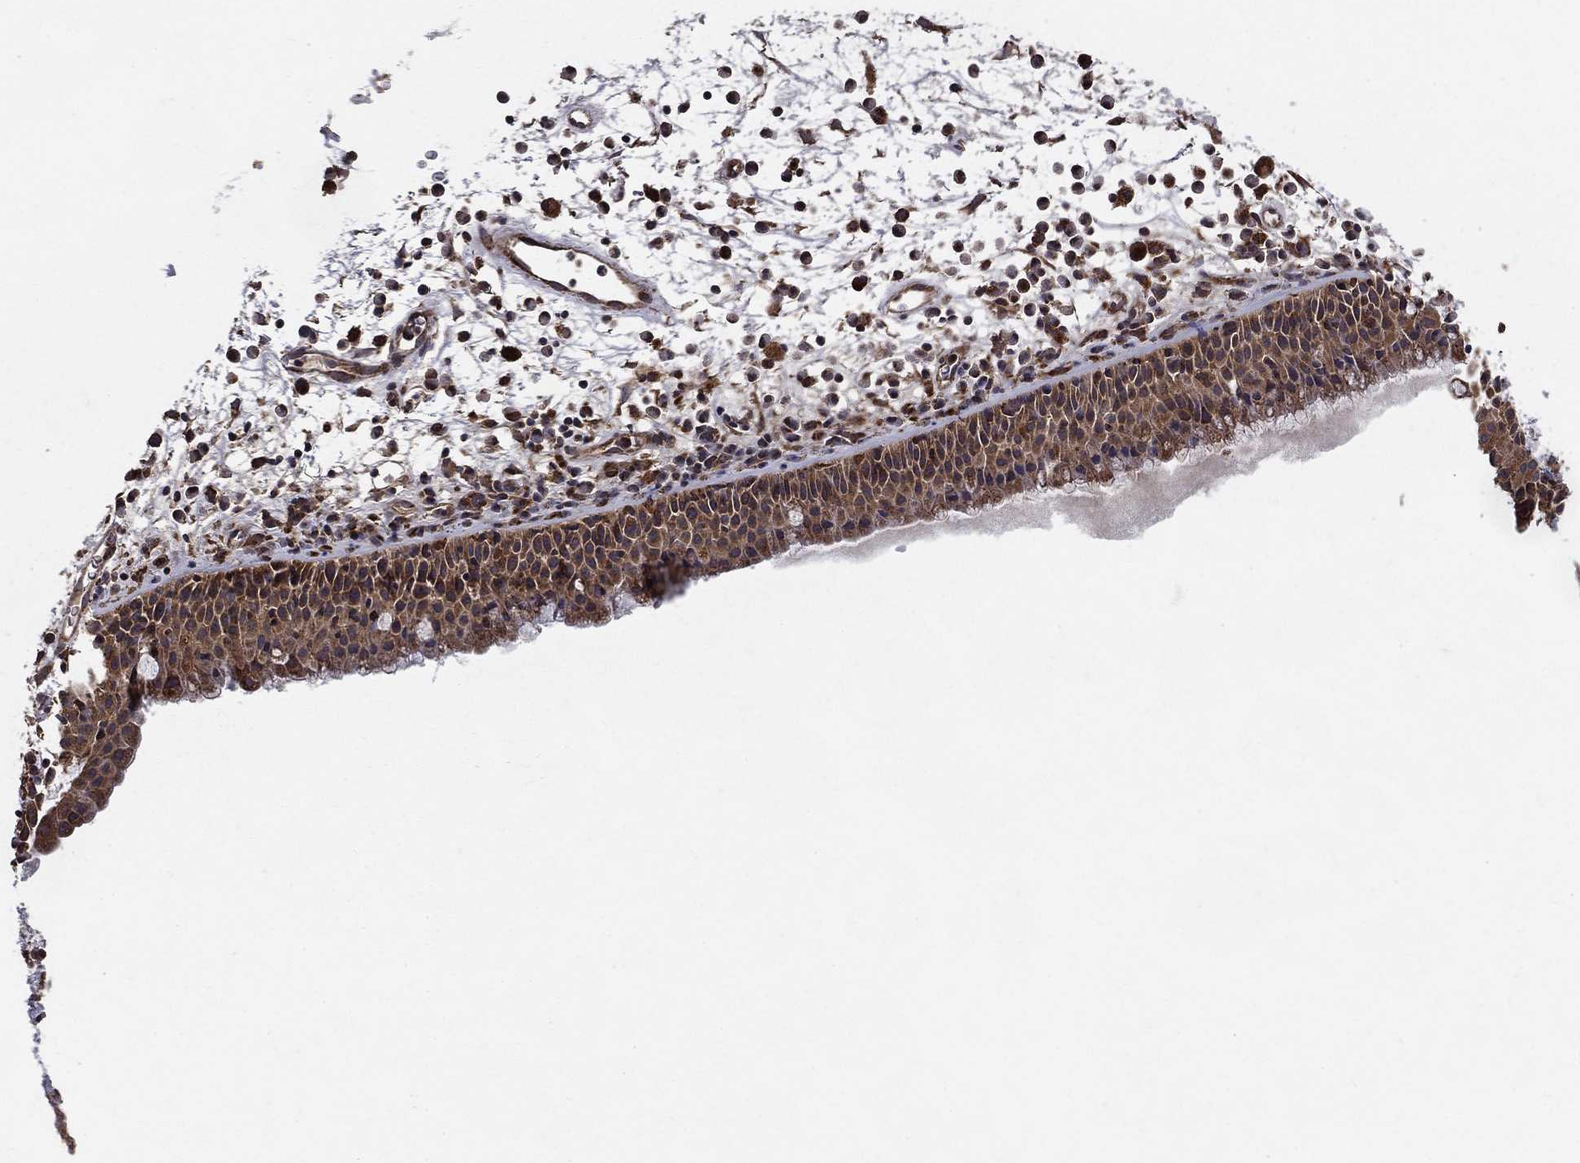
{"staining": {"intensity": "moderate", "quantity": ">75%", "location": "cytoplasmic/membranous"}, "tissue": "nasopharynx", "cell_type": "Respiratory epithelial cells", "image_type": "normal", "snomed": [{"axis": "morphology", "description": "Normal tissue, NOS"}, {"axis": "topography", "description": "Nasopharynx"}], "caption": "A medium amount of moderate cytoplasmic/membranous expression is present in approximately >75% of respiratory epithelial cells in normal nasopharynx. The staining is performed using DAB (3,3'-diaminobenzidine) brown chromogen to label protein expression. The nuclei are counter-stained blue using hematoxylin.", "gene": "BABAM2", "patient": {"sex": "female", "age": 73}}